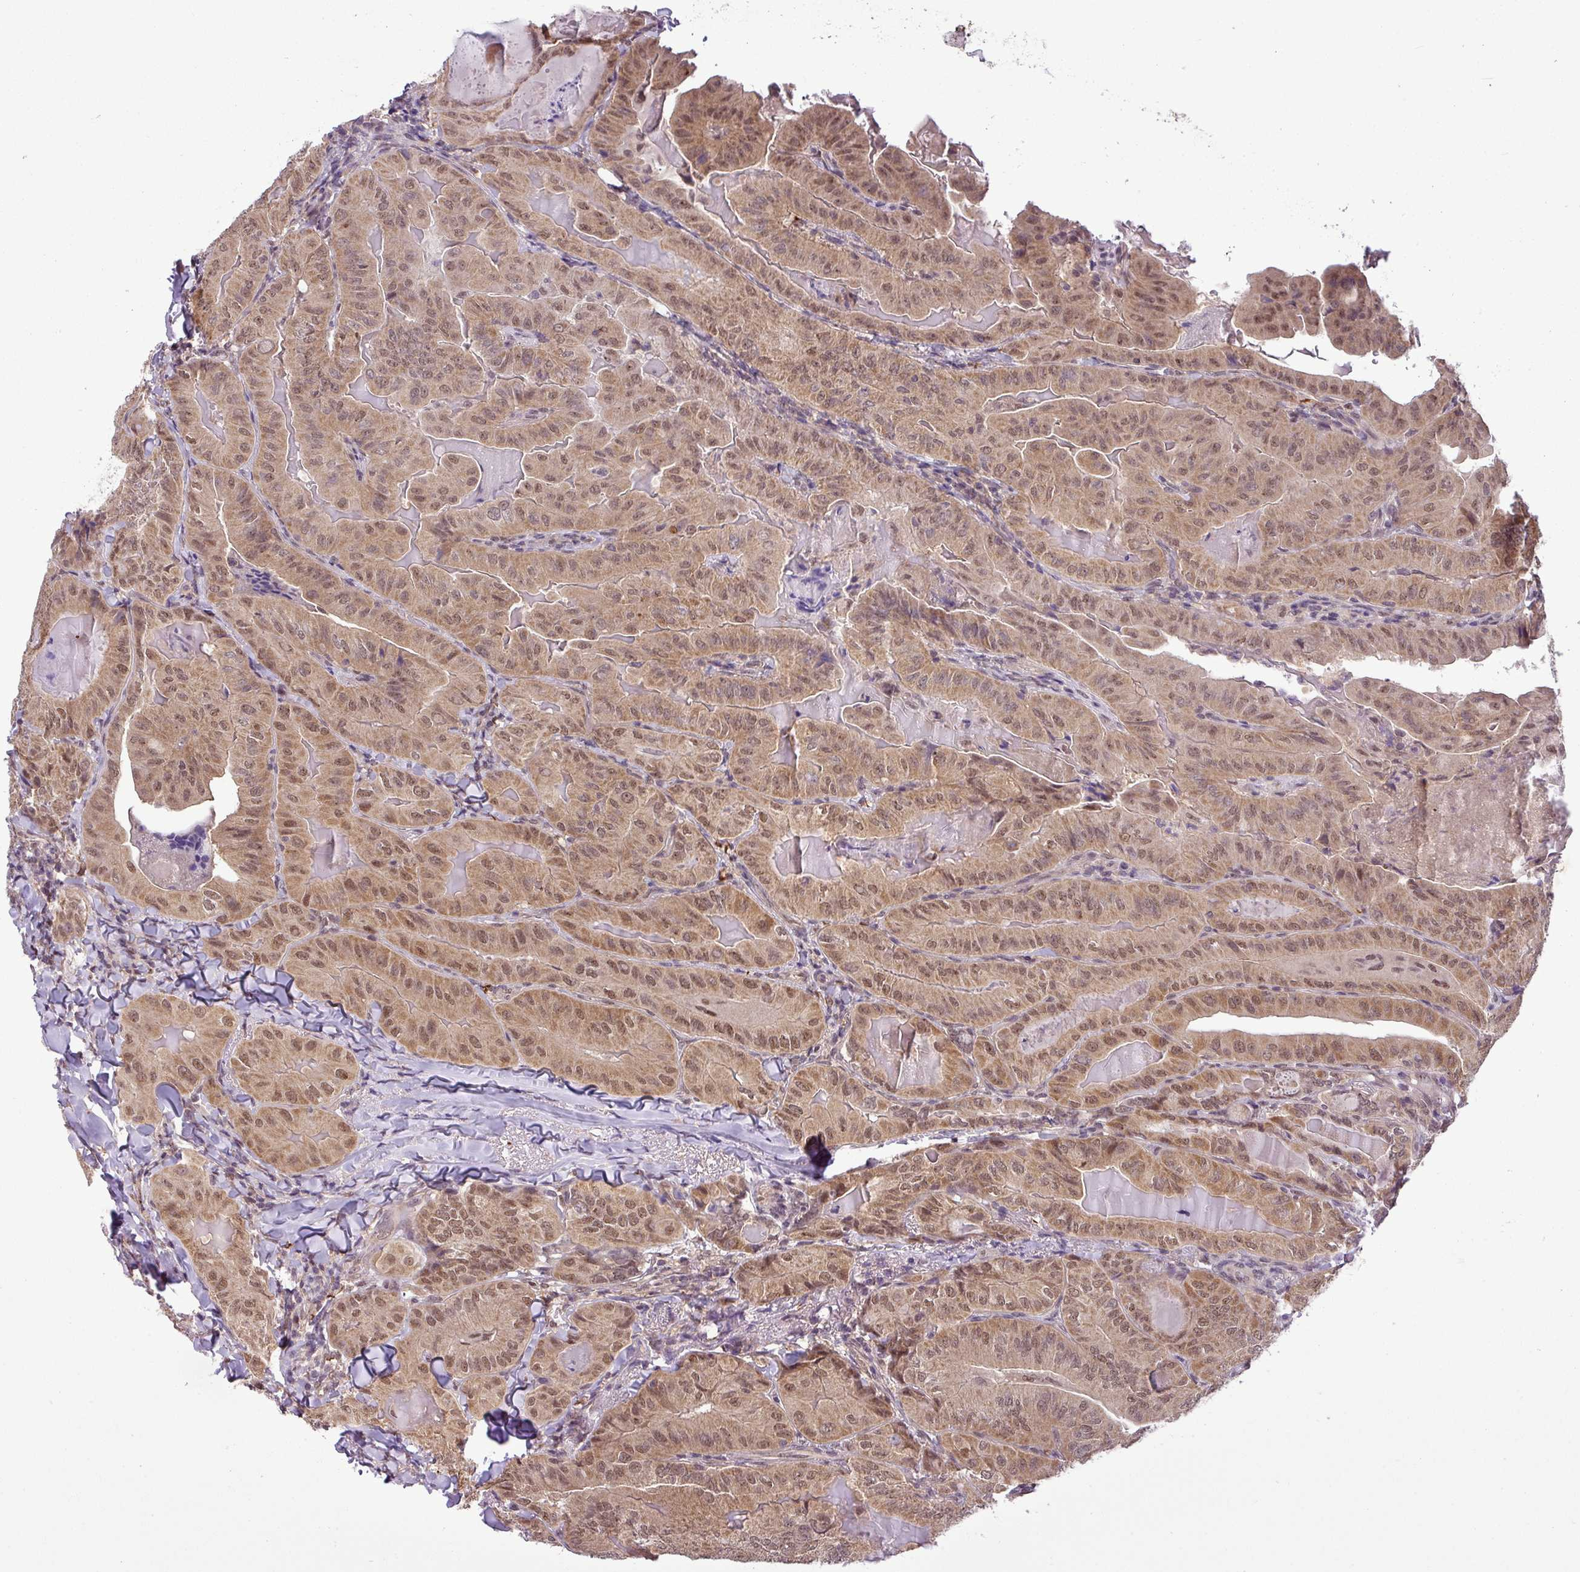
{"staining": {"intensity": "moderate", "quantity": ">75%", "location": "cytoplasmic/membranous,nuclear"}, "tissue": "thyroid cancer", "cell_type": "Tumor cells", "image_type": "cancer", "snomed": [{"axis": "morphology", "description": "Papillary adenocarcinoma, NOS"}, {"axis": "topography", "description": "Thyroid gland"}], "caption": "Thyroid papillary adenocarcinoma stained with a protein marker exhibits moderate staining in tumor cells.", "gene": "MFHAS1", "patient": {"sex": "female", "age": 68}}